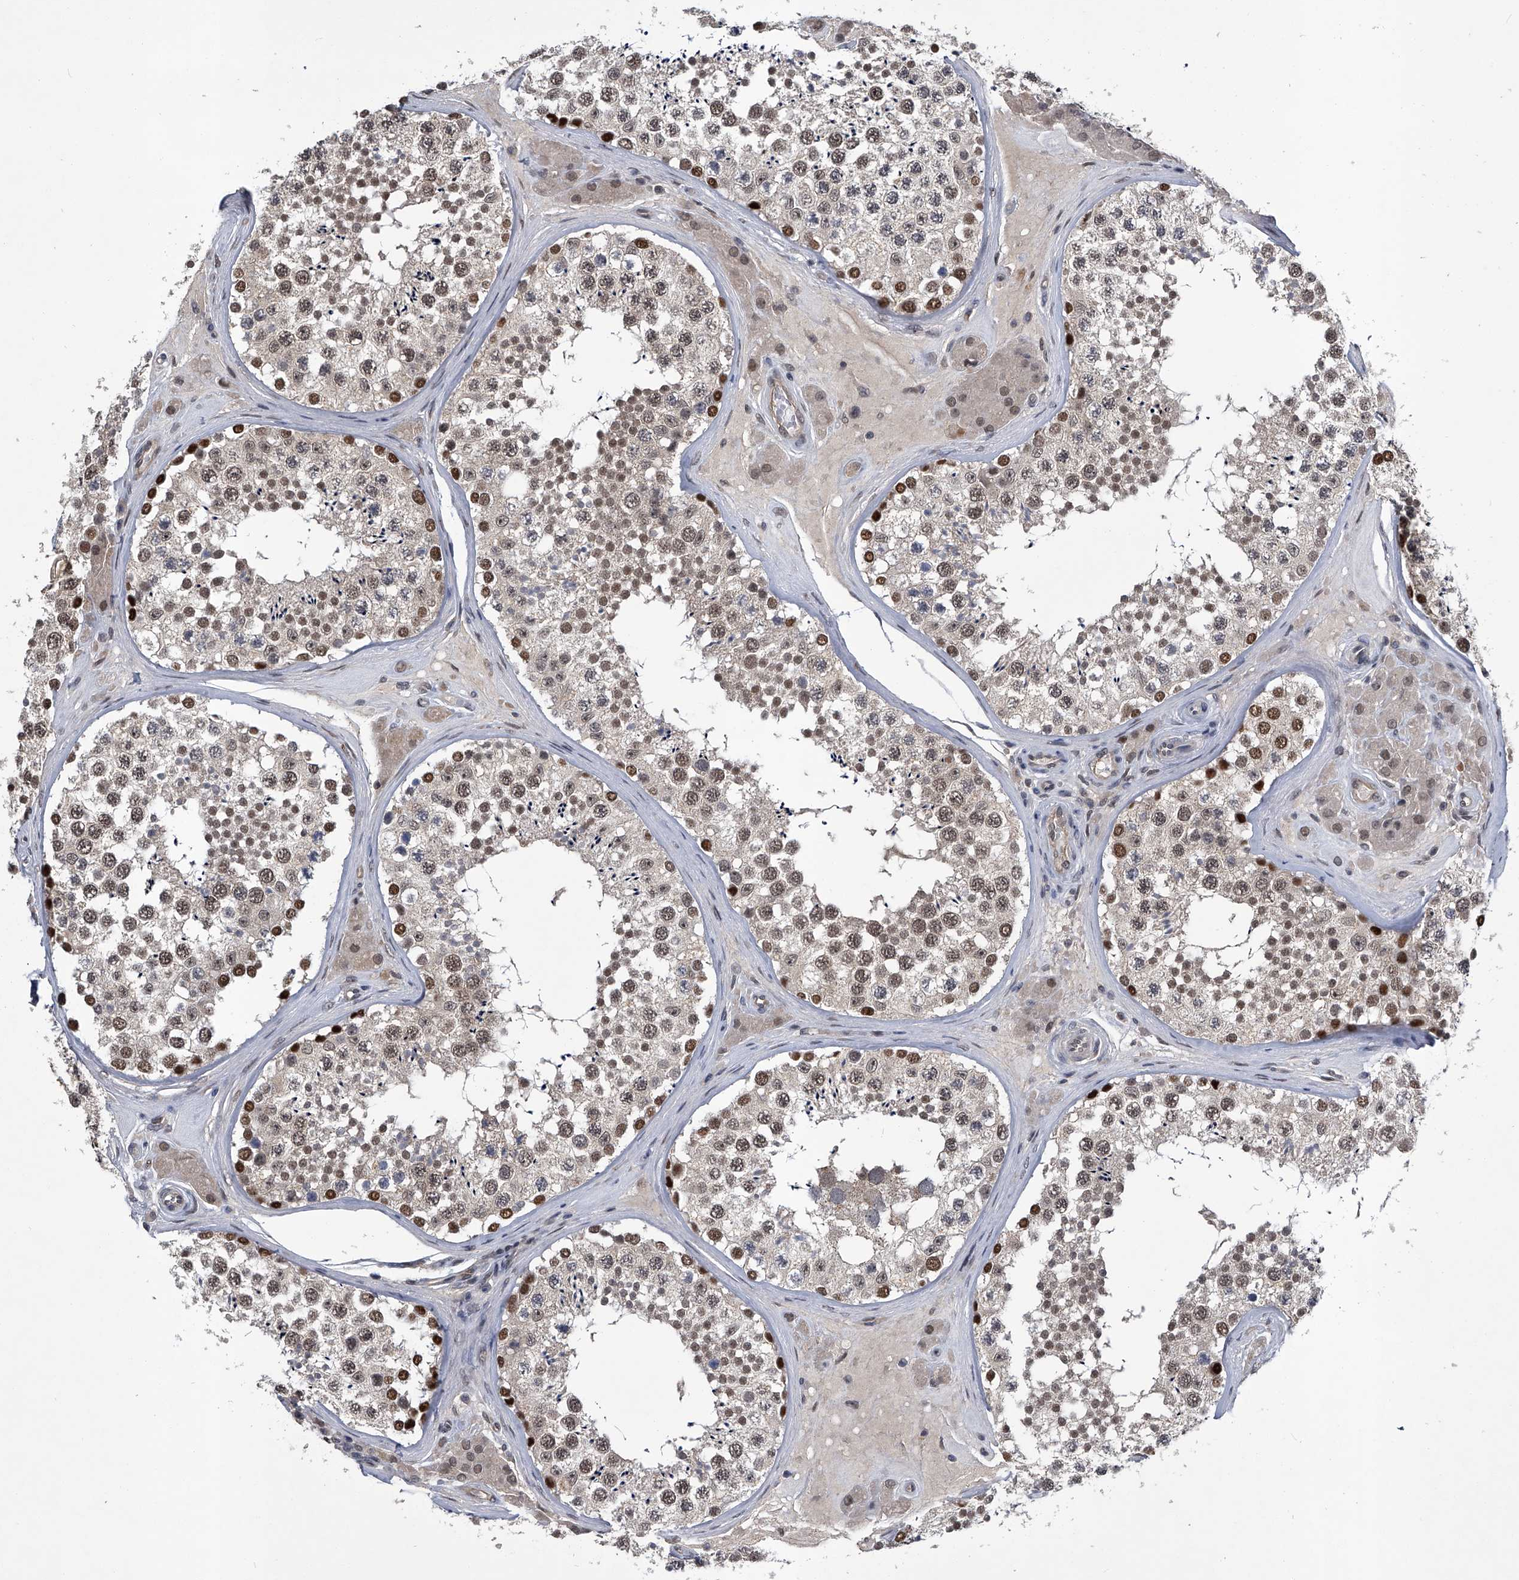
{"staining": {"intensity": "strong", "quantity": "<25%", "location": "nuclear"}, "tissue": "testis", "cell_type": "Cells in seminiferous ducts", "image_type": "normal", "snomed": [{"axis": "morphology", "description": "Normal tissue, NOS"}, {"axis": "topography", "description": "Testis"}], "caption": "Protein staining by immunohistochemistry reveals strong nuclear staining in about <25% of cells in seminiferous ducts in normal testis. Using DAB (3,3'-diaminobenzidine) (brown) and hematoxylin (blue) stains, captured at high magnification using brightfield microscopy.", "gene": "SLC12A8", "patient": {"sex": "male", "age": 46}}